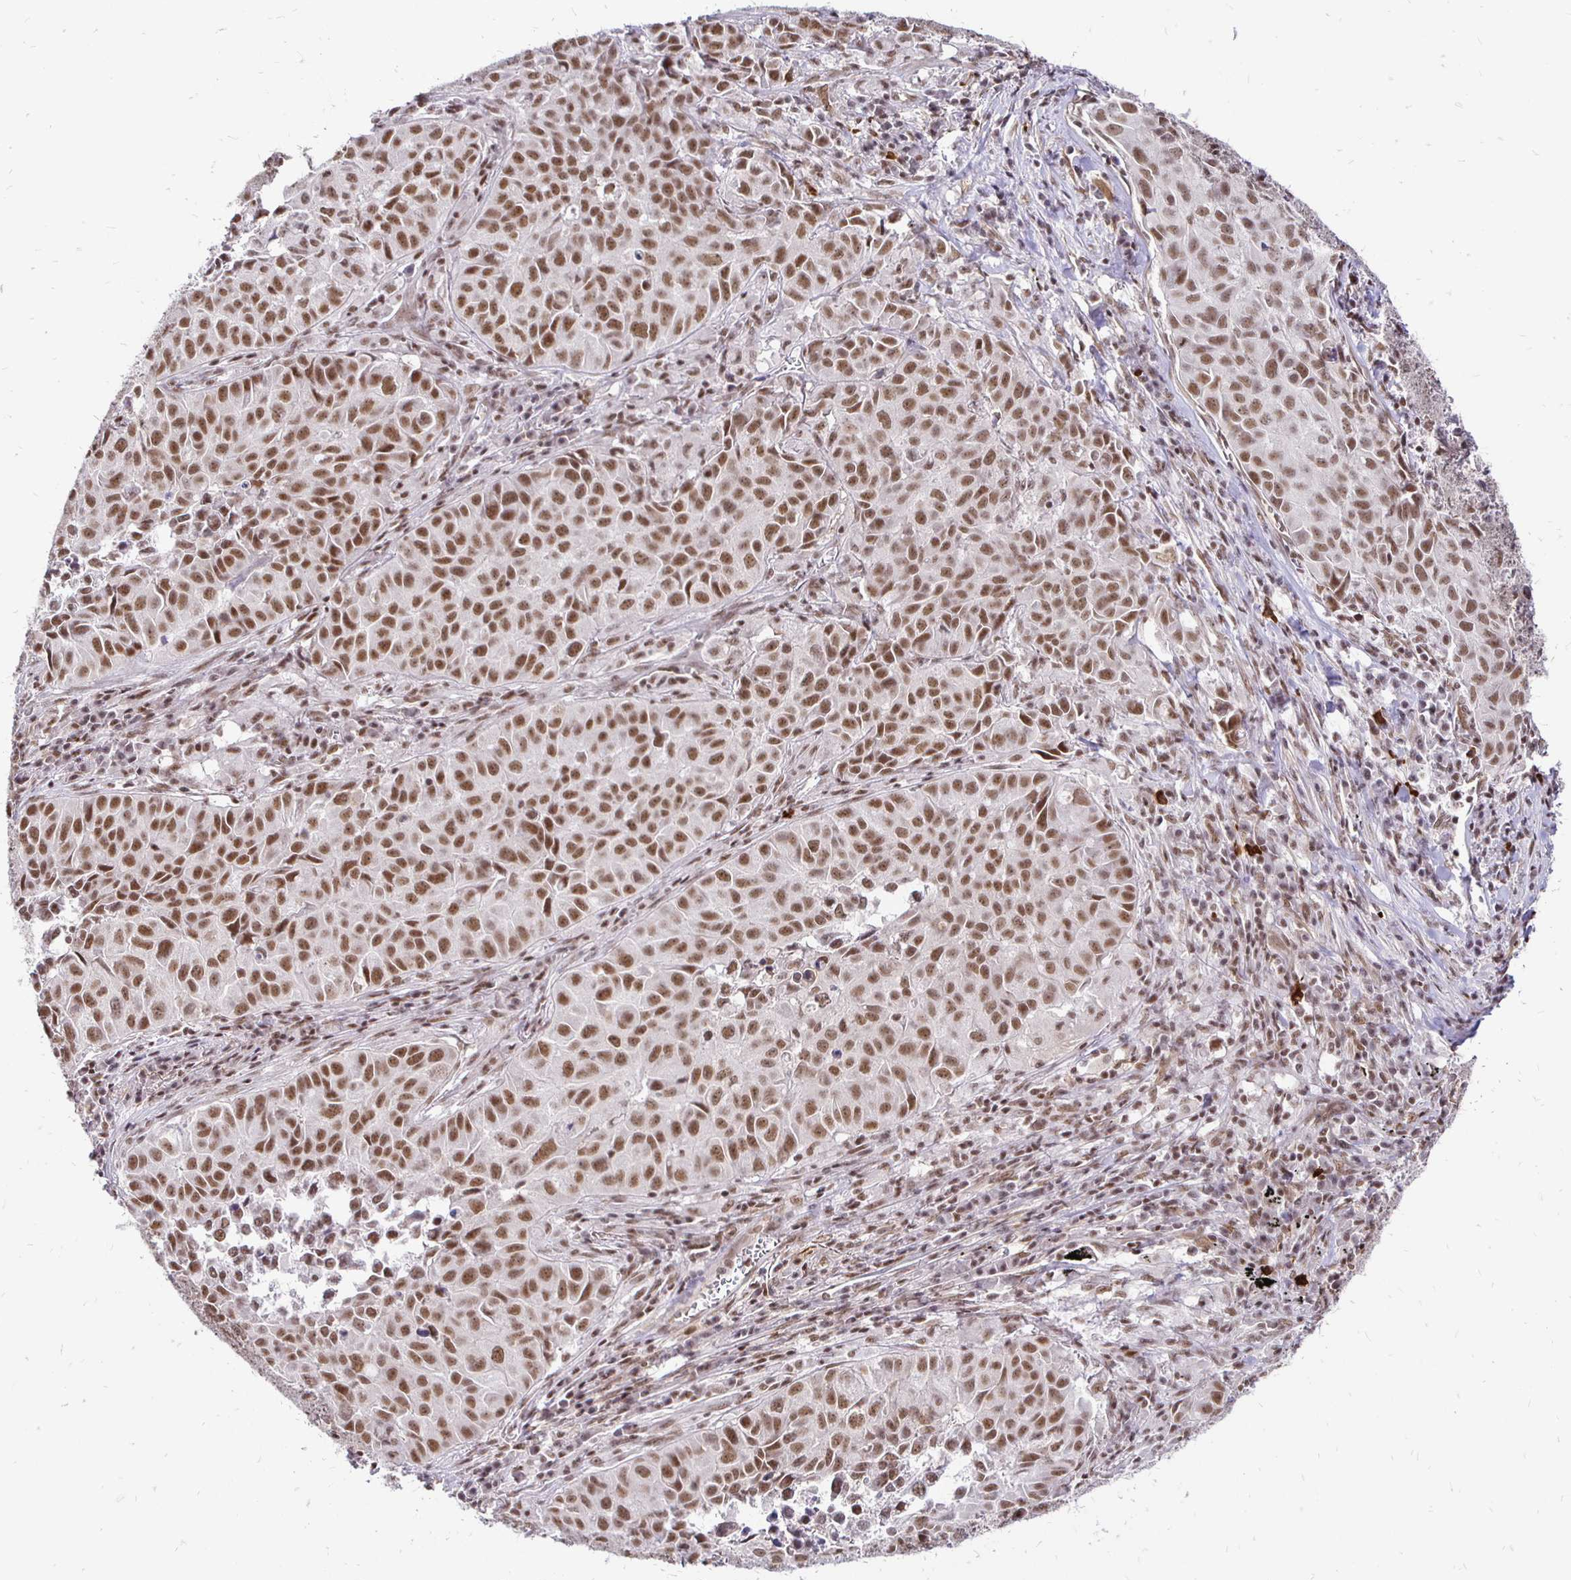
{"staining": {"intensity": "moderate", "quantity": ">75%", "location": "nuclear"}, "tissue": "lung cancer", "cell_type": "Tumor cells", "image_type": "cancer", "snomed": [{"axis": "morphology", "description": "Adenocarcinoma, NOS"}, {"axis": "topography", "description": "Lung"}], "caption": "The histopathology image exhibits a brown stain indicating the presence of a protein in the nuclear of tumor cells in lung adenocarcinoma. Nuclei are stained in blue.", "gene": "SIN3A", "patient": {"sex": "female", "age": 50}}